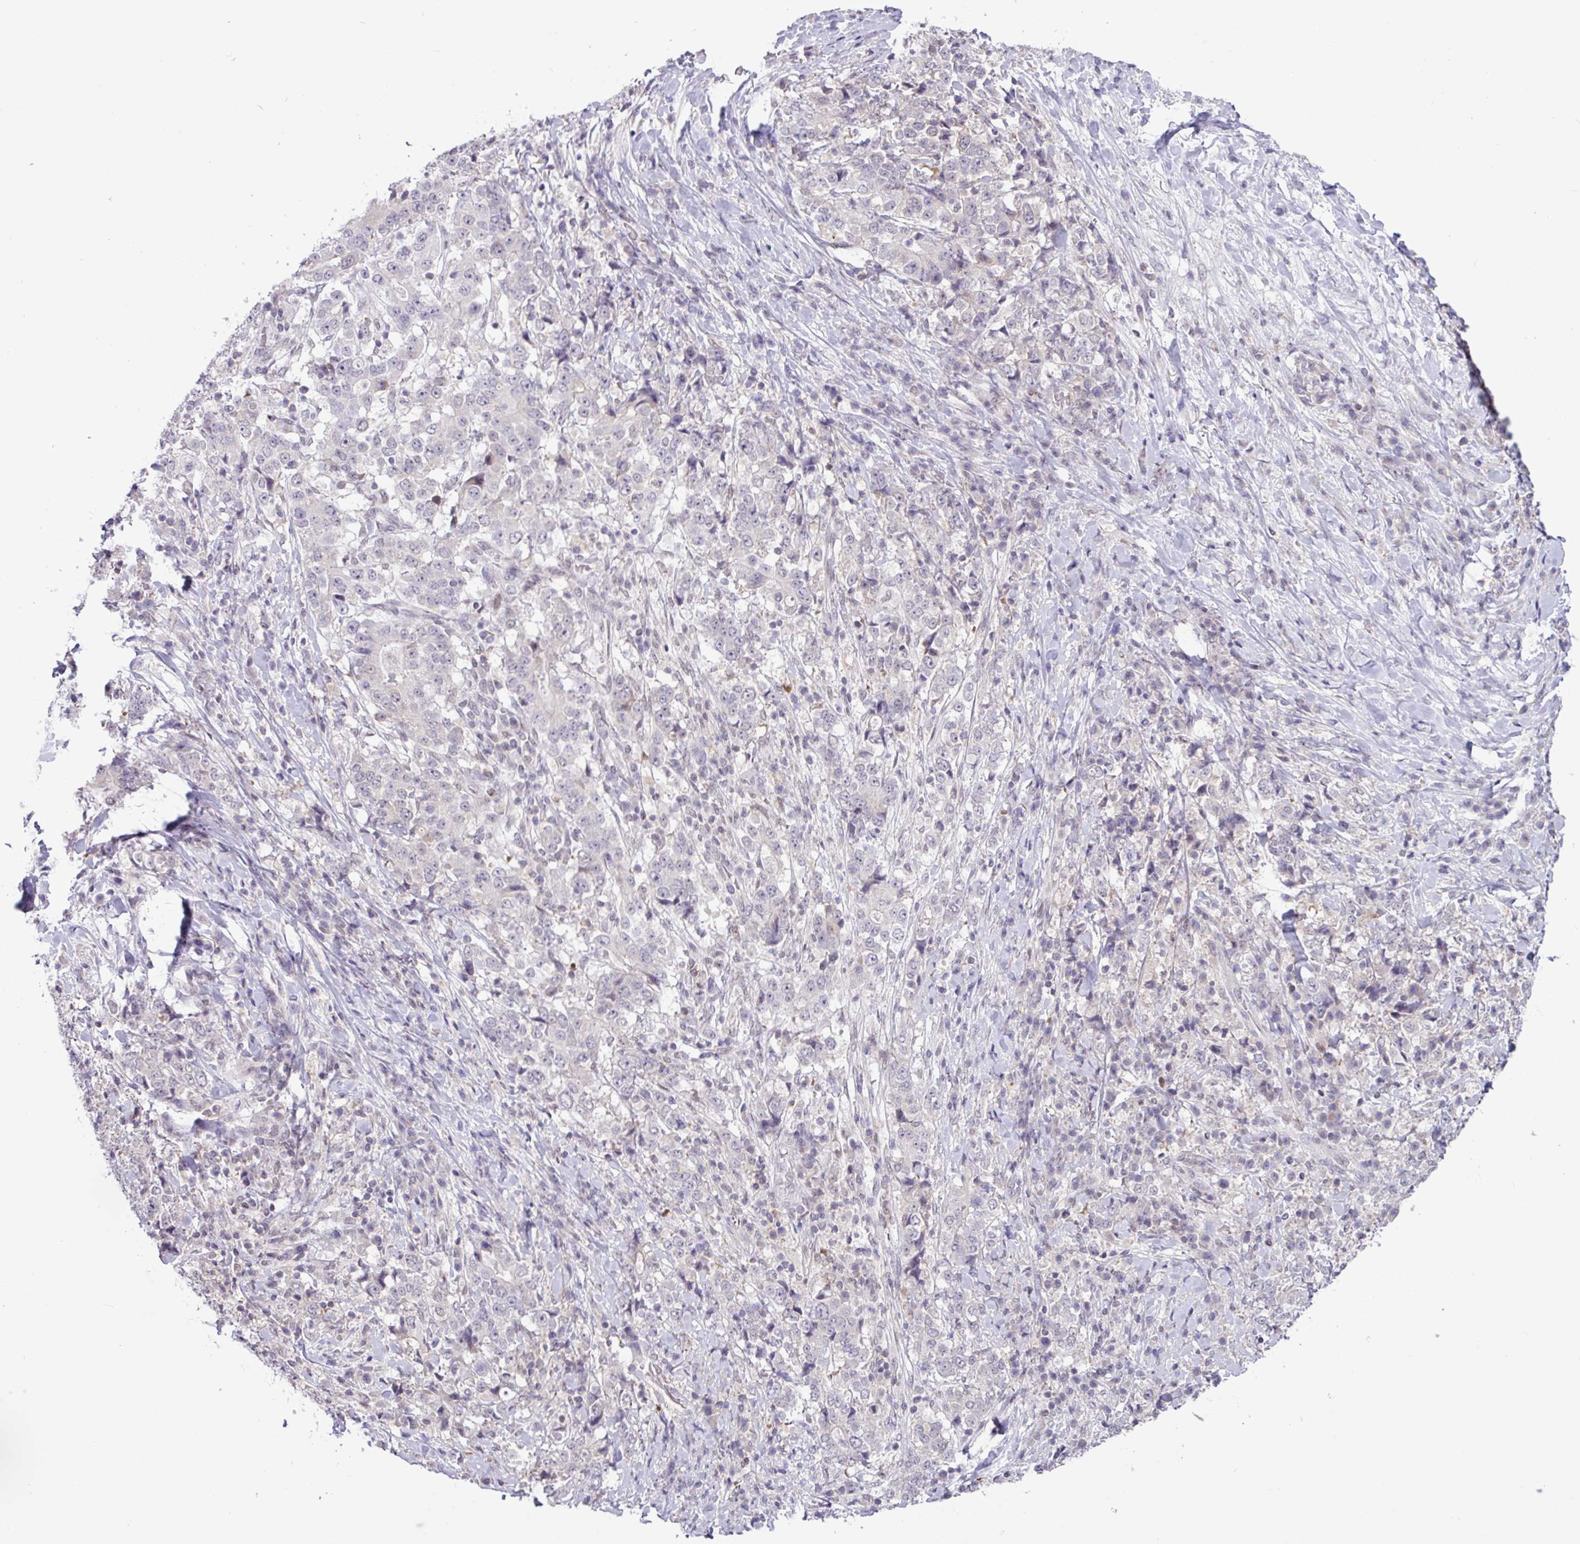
{"staining": {"intensity": "negative", "quantity": "none", "location": "none"}, "tissue": "stomach cancer", "cell_type": "Tumor cells", "image_type": "cancer", "snomed": [{"axis": "morphology", "description": "Normal tissue, NOS"}, {"axis": "morphology", "description": "Adenocarcinoma, NOS"}, {"axis": "topography", "description": "Stomach, upper"}, {"axis": "topography", "description": "Stomach"}], "caption": "This photomicrograph is of stomach adenocarcinoma stained with immunohistochemistry to label a protein in brown with the nuclei are counter-stained blue. There is no positivity in tumor cells.", "gene": "RTL3", "patient": {"sex": "male", "age": 59}}